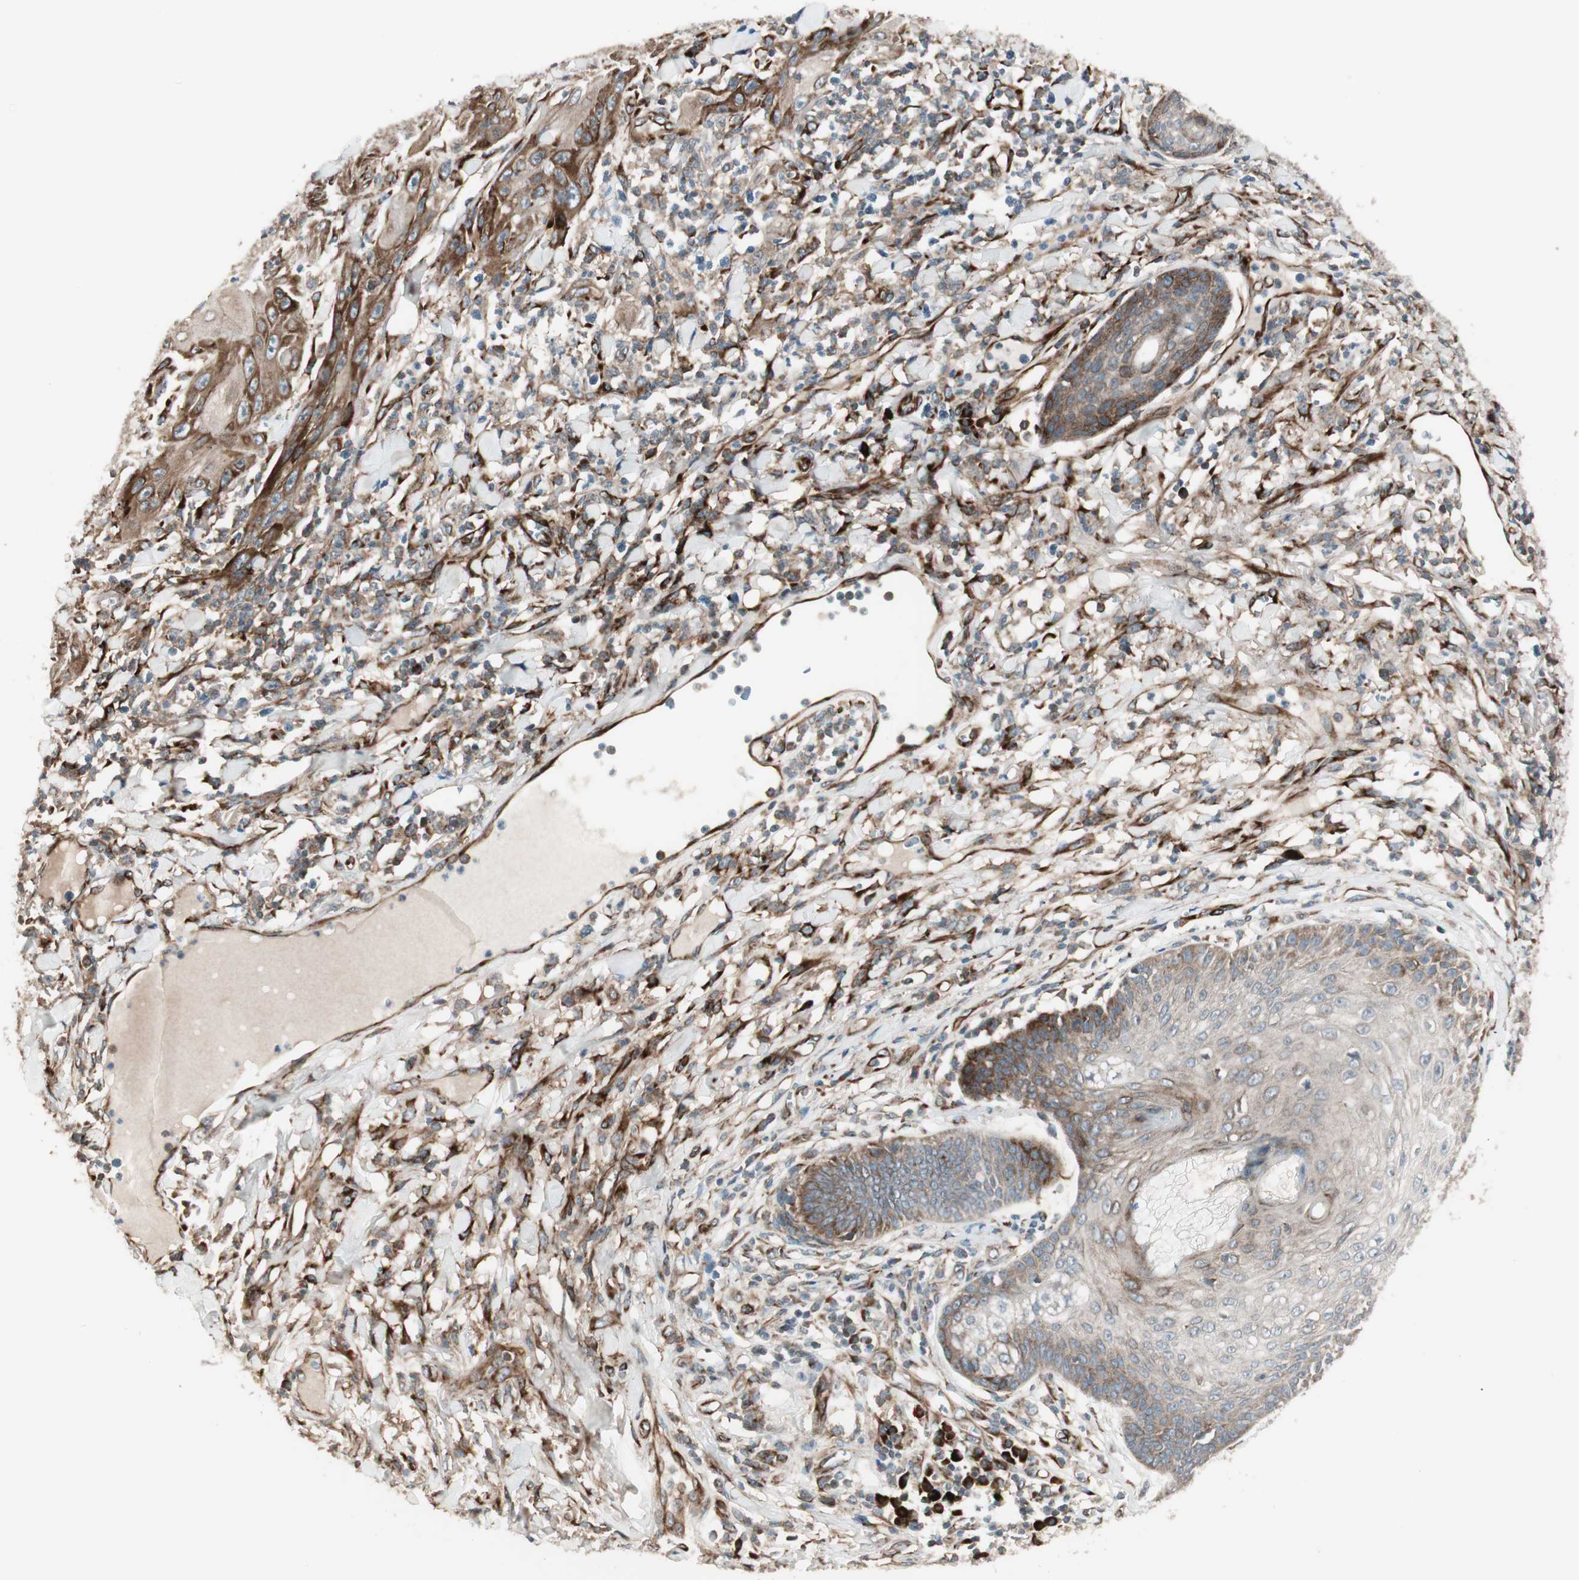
{"staining": {"intensity": "strong", "quantity": "<25%", "location": "cytoplasmic/membranous"}, "tissue": "skin cancer", "cell_type": "Tumor cells", "image_type": "cancer", "snomed": [{"axis": "morphology", "description": "Squamous cell carcinoma, NOS"}, {"axis": "topography", "description": "Skin"}], "caption": "Skin squamous cell carcinoma stained with a protein marker exhibits strong staining in tumor cells.", "gene": "PPP2R5E", "patient": {"sex": "female", "age": 78}}